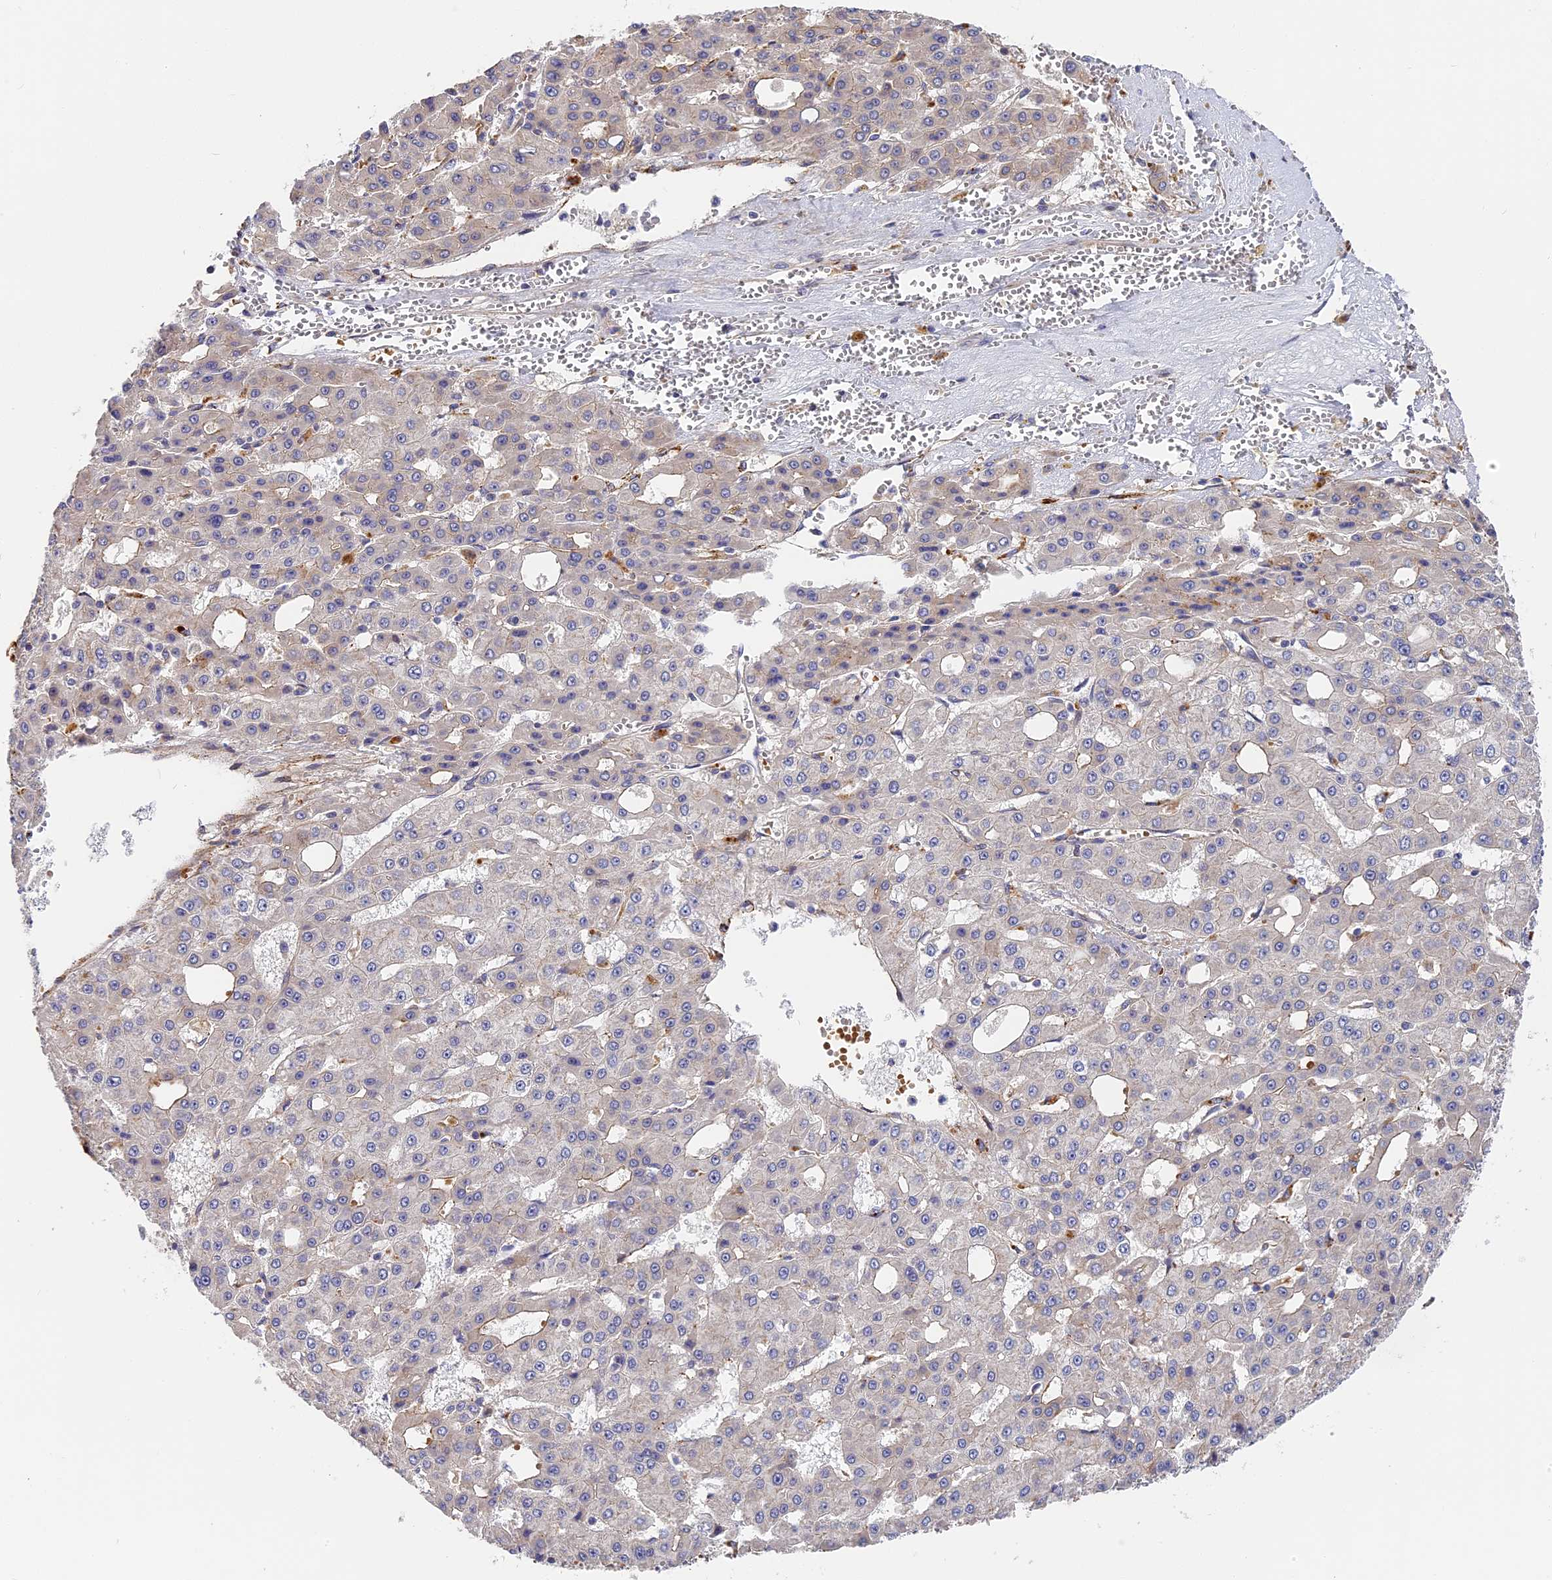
{"staining": {"intensity": "negative", "quantity": "none", "location": "none"}, "tissue": "liver cancer", "cell_type": "Tumor cells", "image_type": "cancer", "snomed": [{"axis": "morphology", "description": "Carcinoma, Hepatocellular, NOS"}, {"axis": "topography", "description": "Liver"}], "caption": "IHC of human liver hepatocellular carcinoma demonstrates no staining in tumor cells.", "gene": "MISP3", "patient": {"sex": "male", "age": 47}}